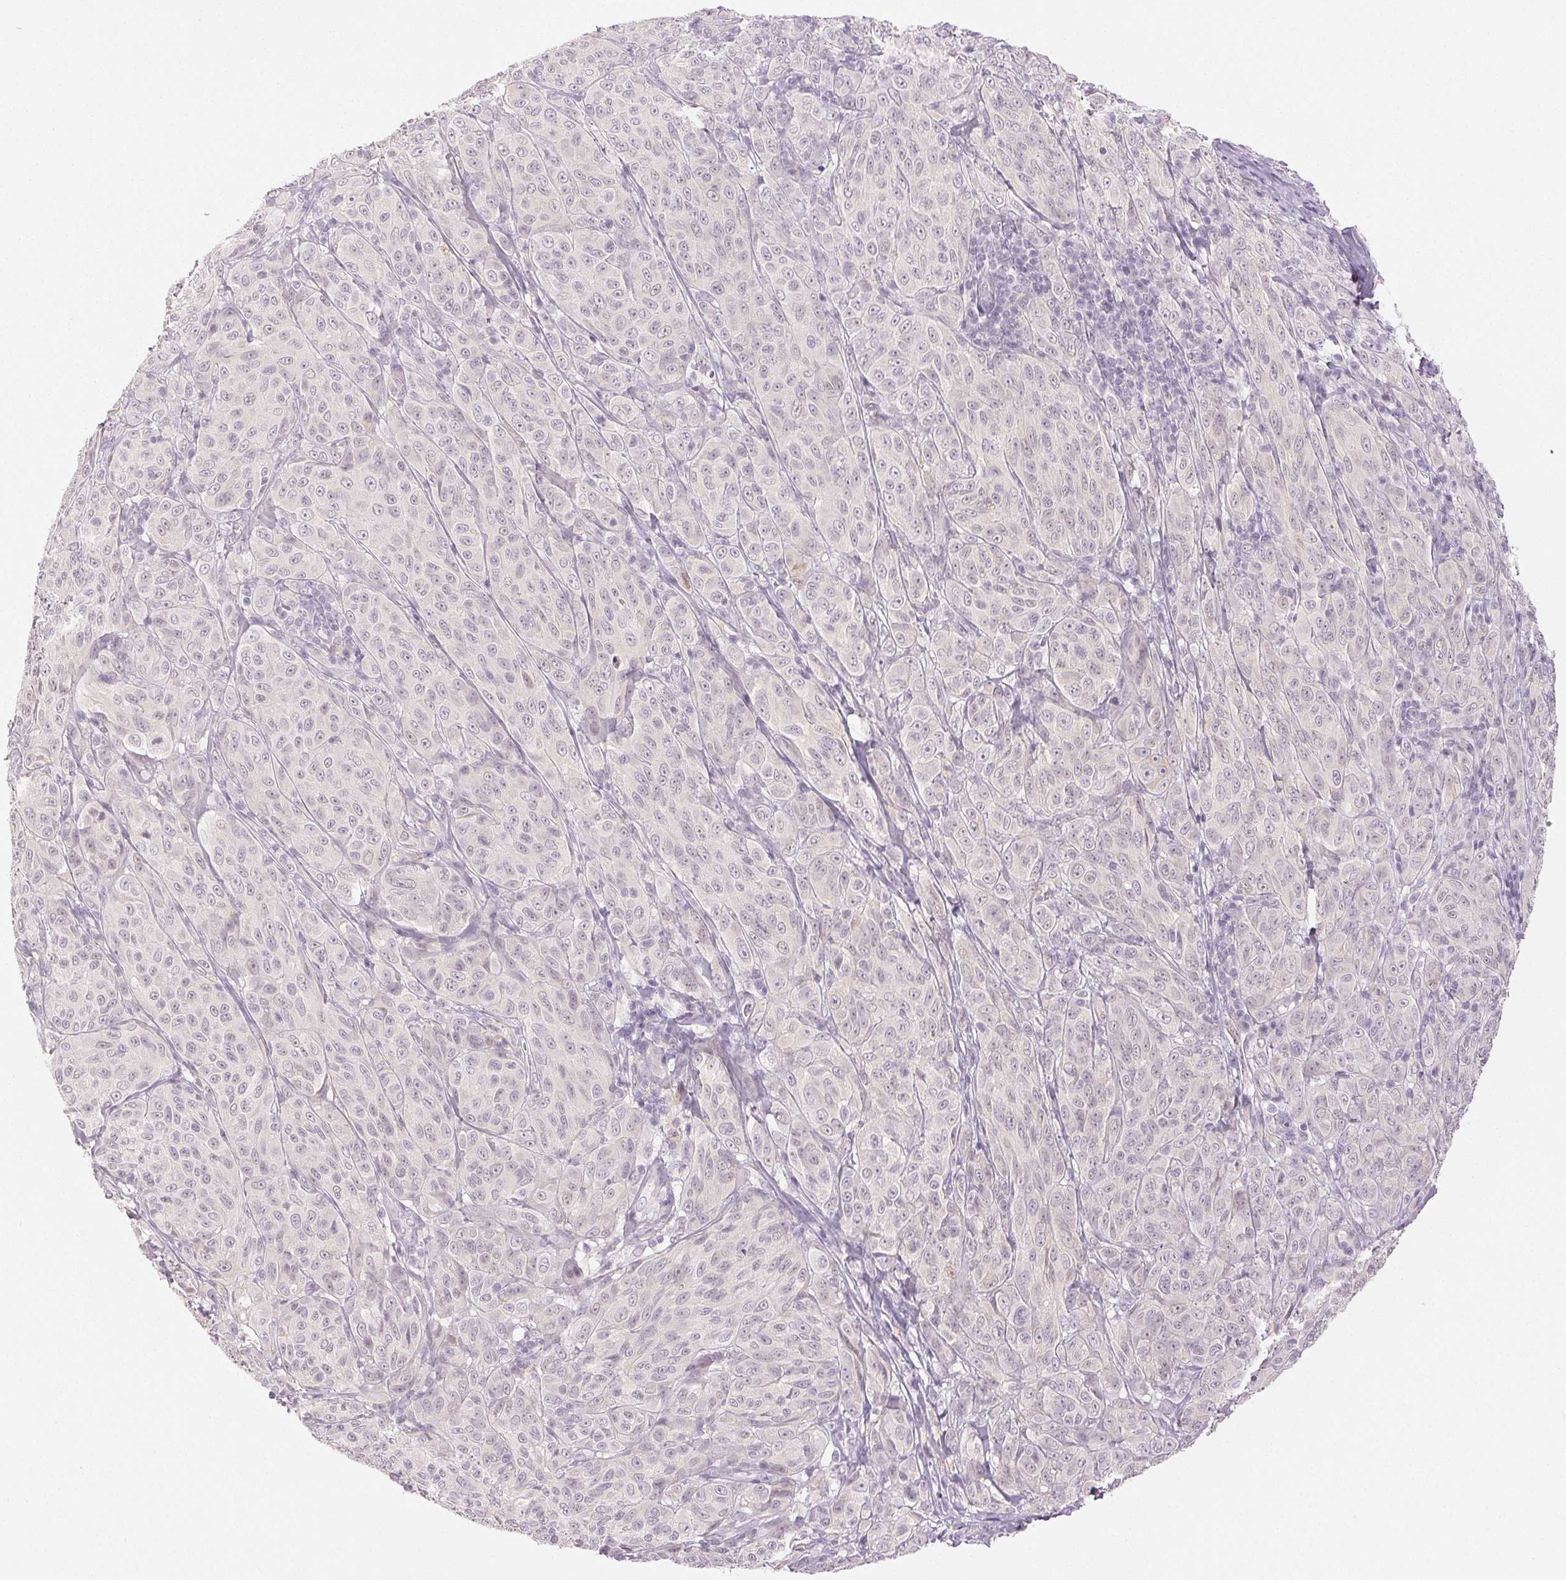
{"staining": {"intensity": "negative", "quantity": "none", "location": "none"}, "tissue": "melanoma", "cell_type": "Tumor cells", "image_type": "cancer", "snomed": [{"axis": "morphology", "description": "Malignant melanoma, NOS"}, {"axis": "topography", "description": "Skin"}], "caption": "Malignant melanoma was stained to show a protein in brown. There is no significant staining in tumor cells.", "gene": "MAP1LC3A", "patient": {"sex": "male", "age": 89}}